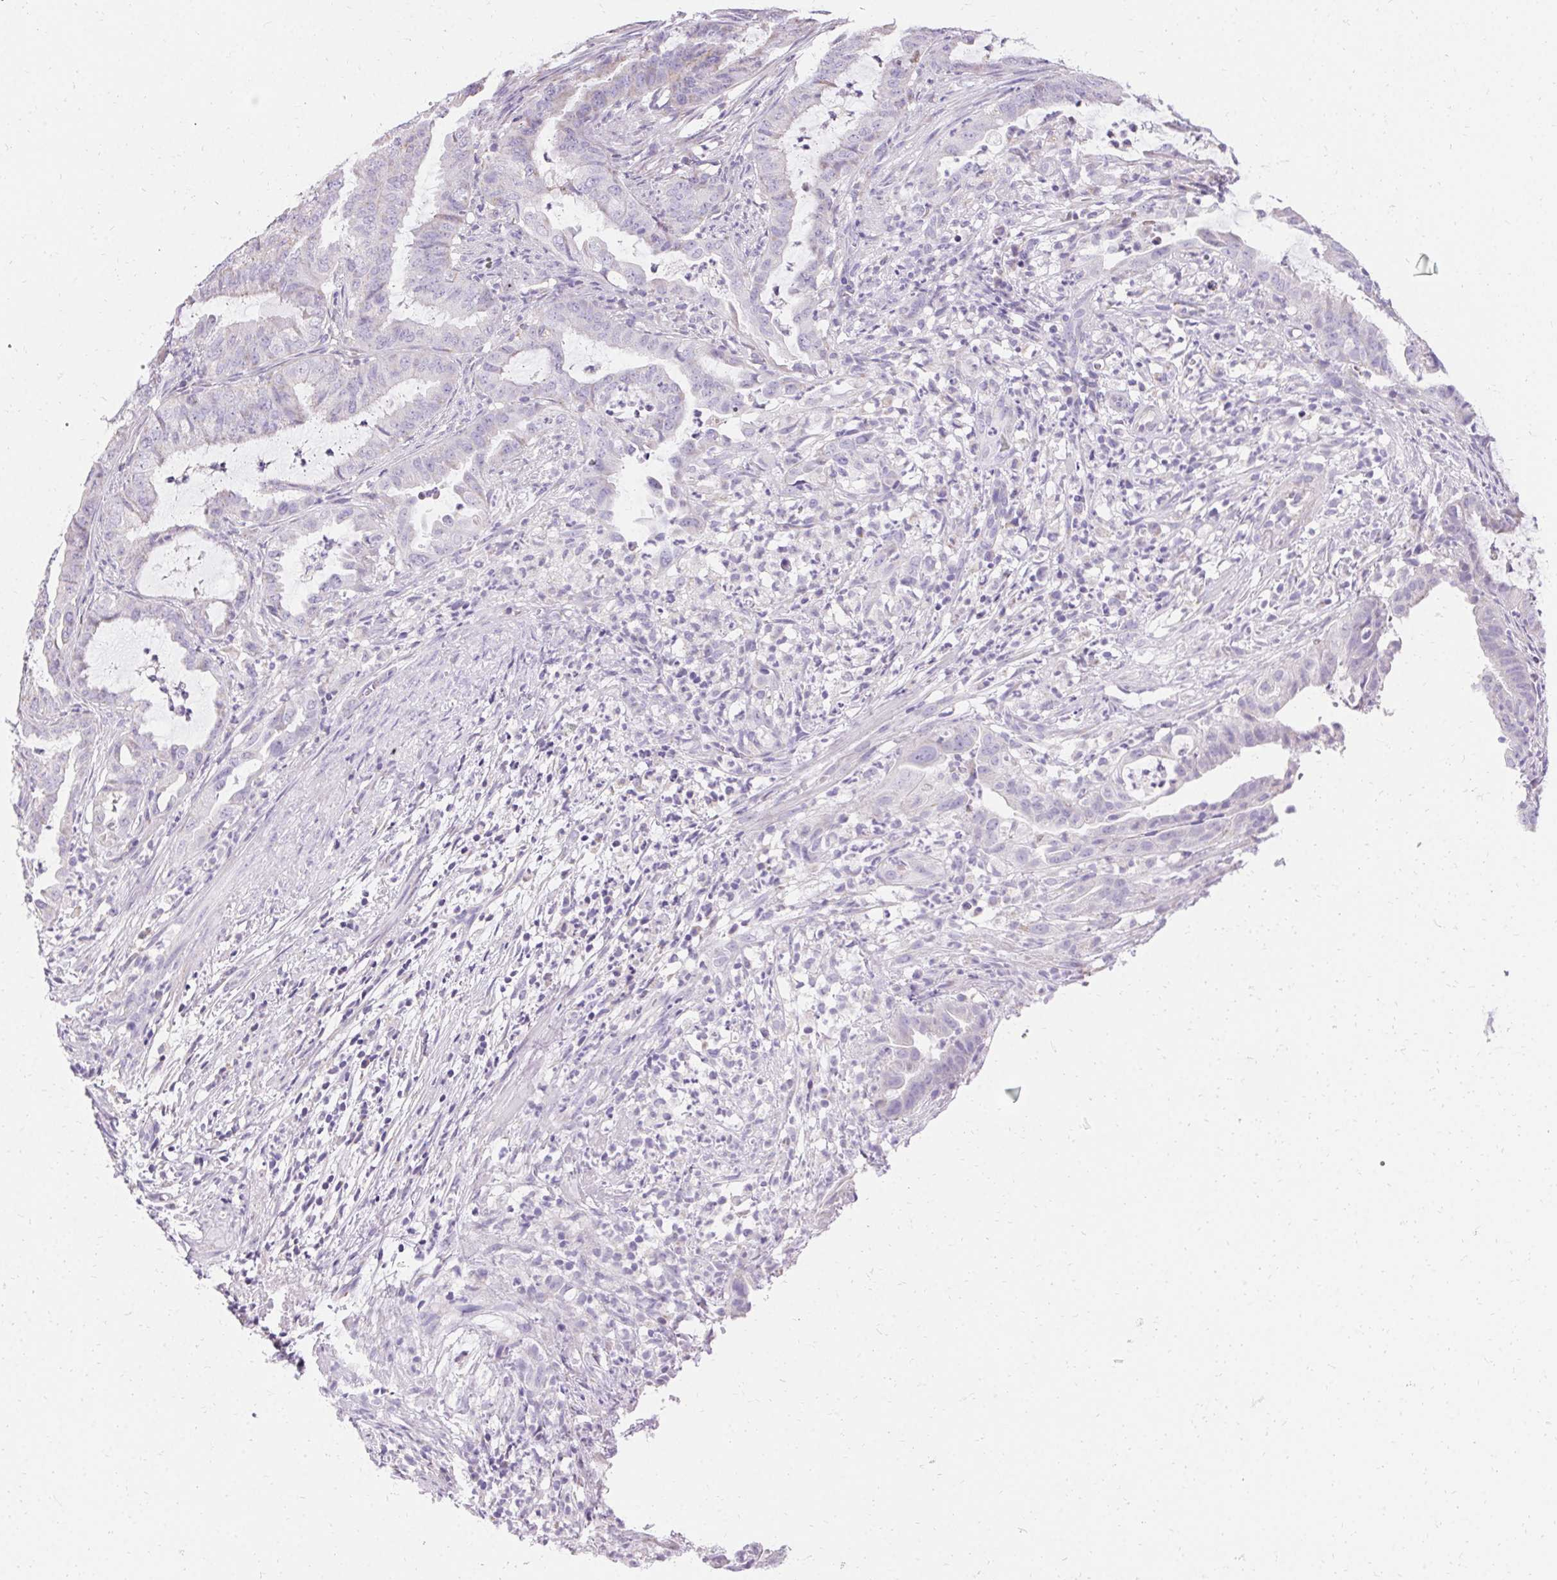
{"staining": {"intensity": "negative", "quantity": "none", "location": "none"}, "tissue": "endometrial cancer", "cell_type": "Tumor cells", "image_type": "cancer", "snomed": [{"axis": "morphology", "description": "Adenocarcinoma, NOS"}, {"axis": "topography", "description": "Endometrium"}], "caption": "IHC image of neoplastic tissue: human endometrial adenocarcinoma stained with DAB (3,3'-diaminobenzidine) displays no significant protein expression in tumor cells. Nuclei are stained in blue.", "gene": "ASGR2", "patient": {"sex": "female", "age": 51}}